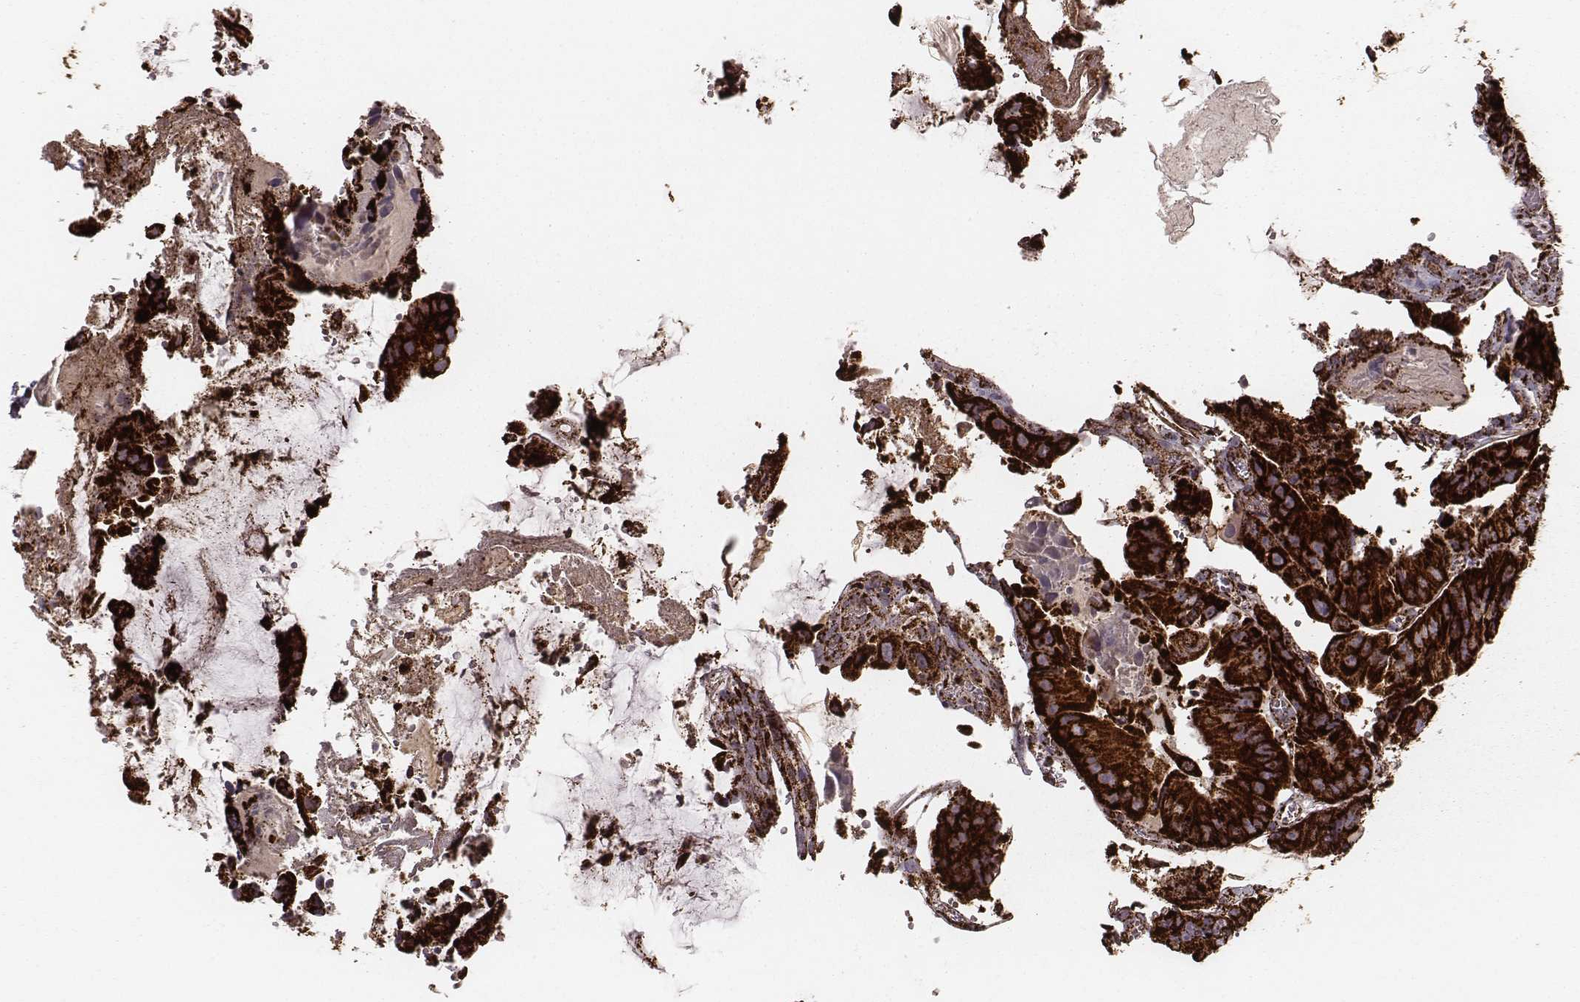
{"staining": {"intensity": "strong", "quantity": ">75%", "location": "cytoplasmic/membranous"}, "tissue": "colorectal cancer", "cell_type": "Tumor cells", "image_type": "cancer", "snomed": [{"axis": "morphology", "description": "Adenocarcinoma, NOS"}, {"axis": "topography", "description": "Colon"}], "caption": "IHC photomicrograph of colorectal cancer (adenocarcinoma) stained for a protein (brown), which demonstrates high levels of strong cytoplasmic/membranous staining in approximately >75% of tumor cells.", "gene": "TUFM", "patient": {"sex": "female", "age": 86}}